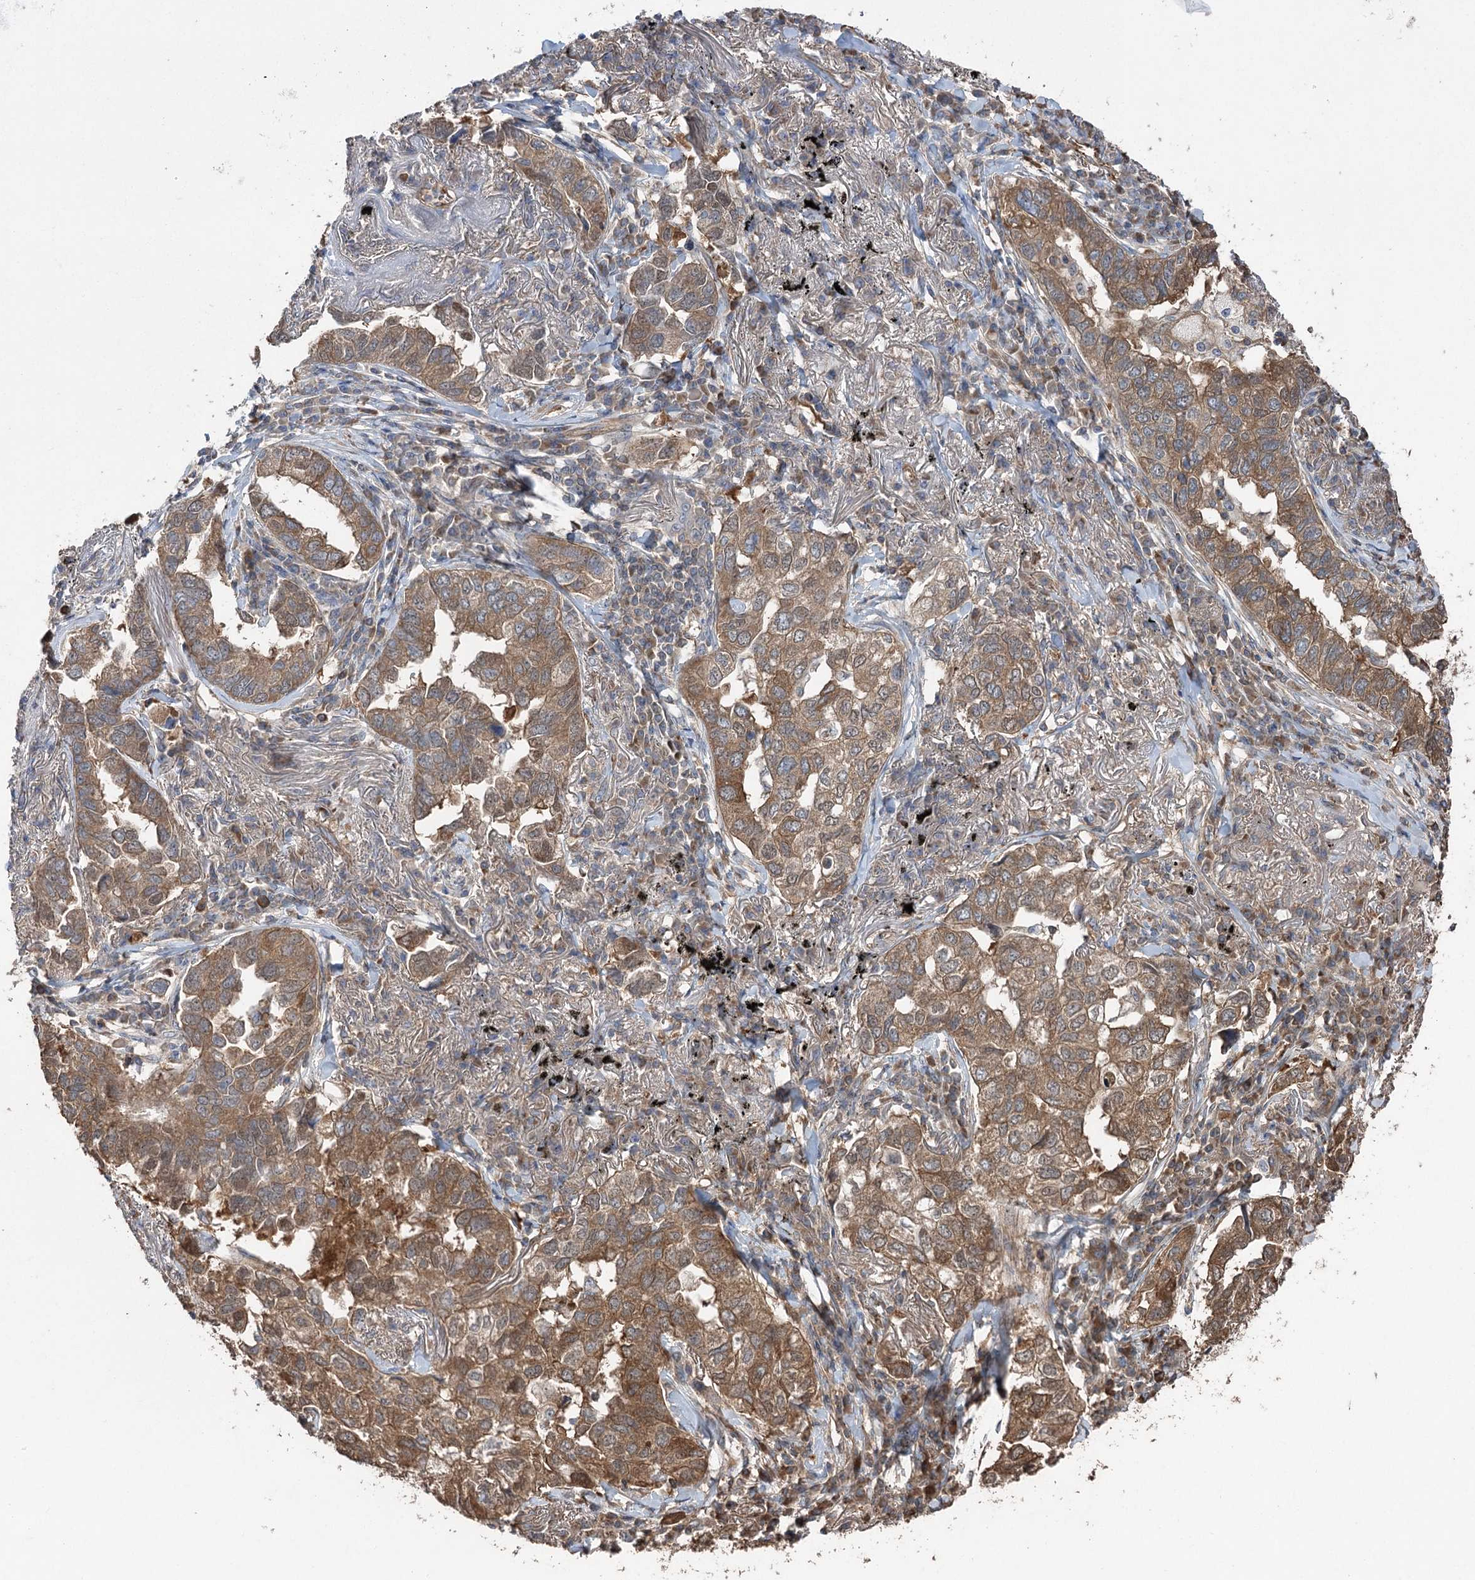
{"staining": {"intensity": "moderate", "quantity": ">75%", "location": "cytoplasmic/membranous"}, "tissue": "lung cancer", "cell_type": "Tumor cells", "image_type": "cancer", "snomed": [{"axis": "morphology", "description": "Adenocarcinoma, NOS"}, {"axis": "topography", "description": "Lung"}], "caption": "Immunohistochemistry (IHC) histopathology image of human lung cancer (adenocarcinoma) stained for a protein (brown), which demonstrates medium levels of moderate cytoplasmic/membranous expression in approximately >75% of tumor cells.", "gene": "LARS2", "patient": {"sex": "male", "age": 65}}